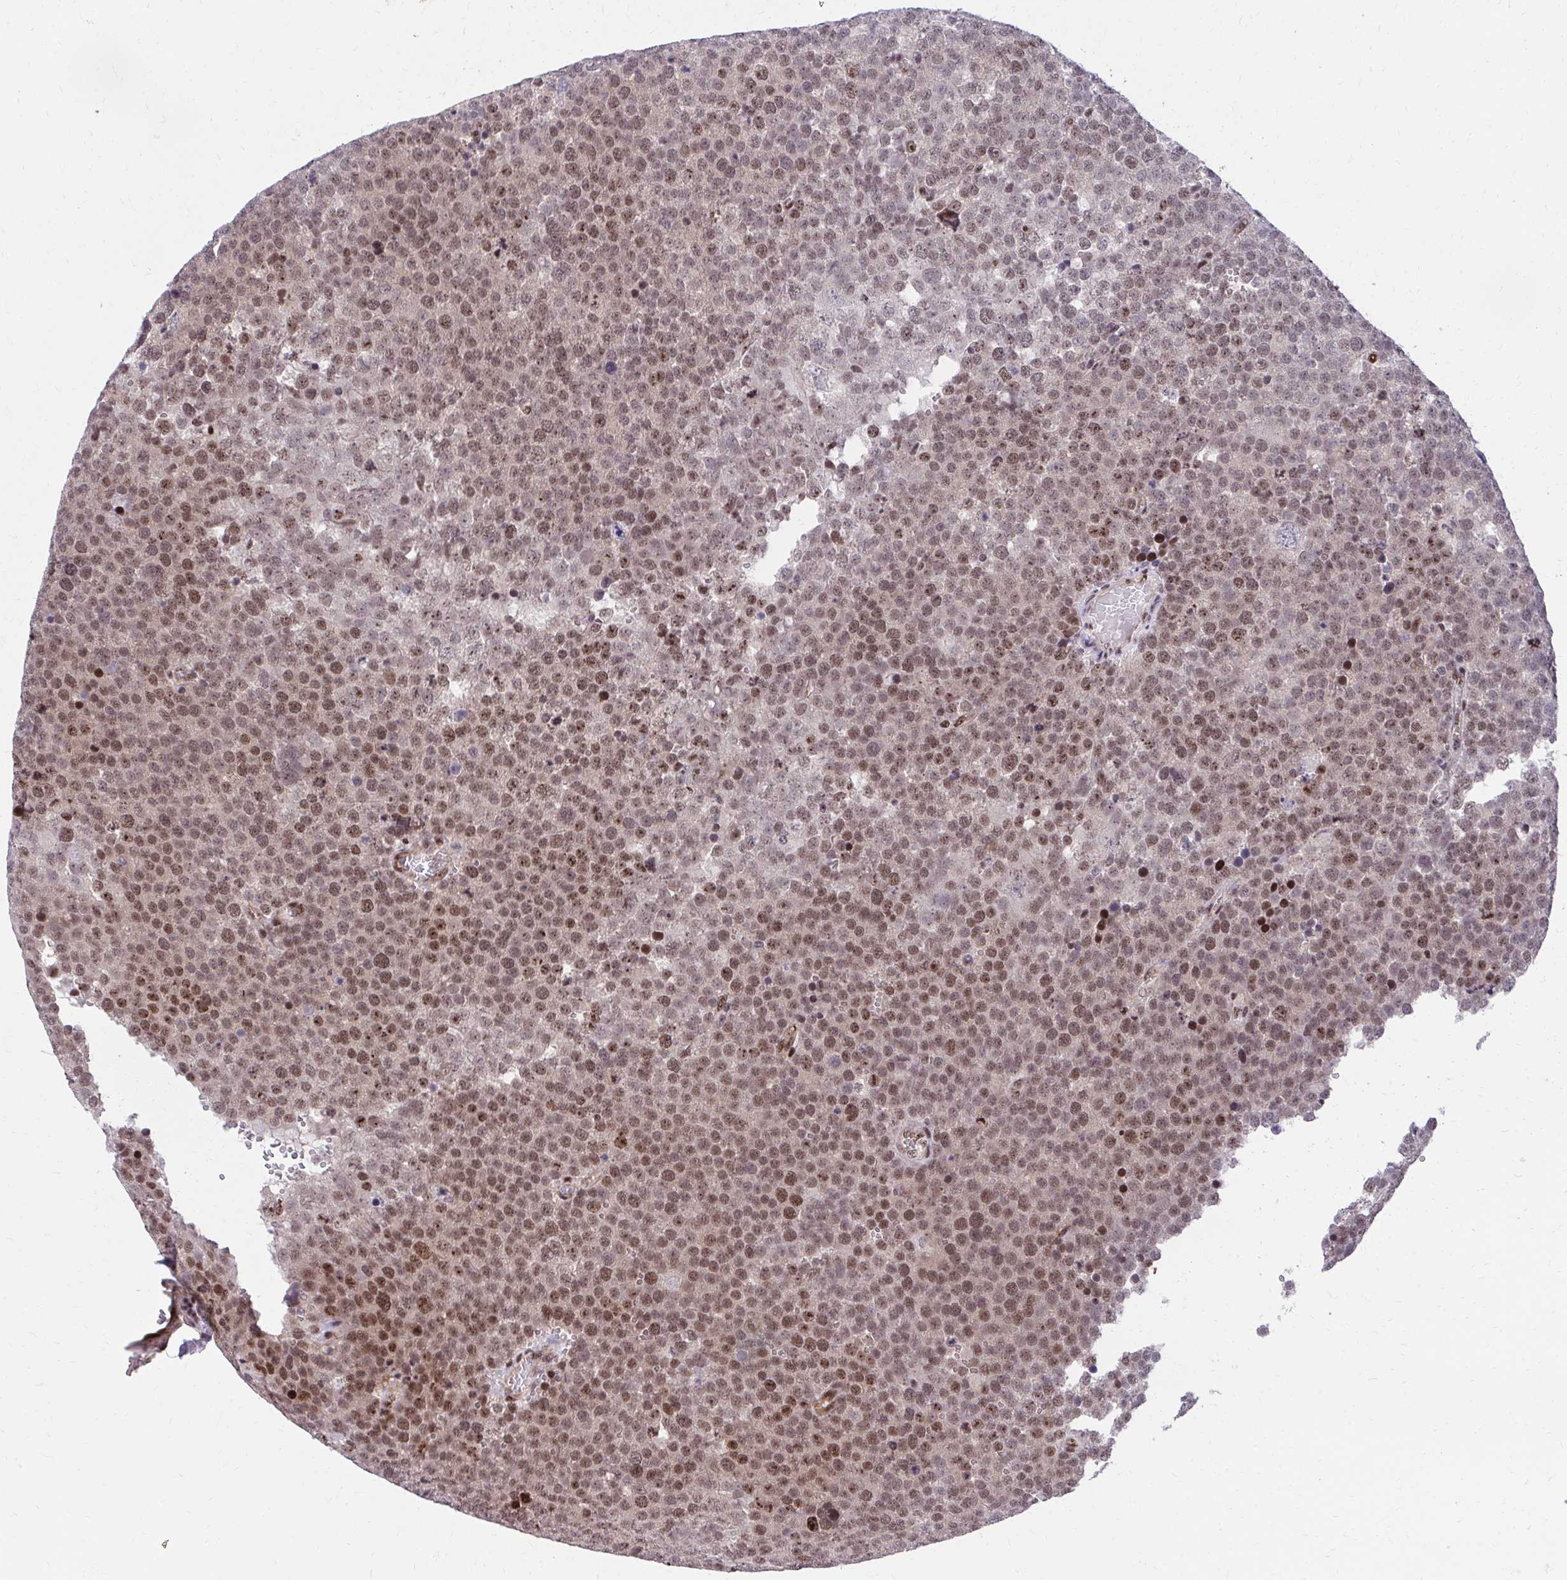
{"staining": {"intensity": "moderate", "quantity": ">75%", "location": "nuclear"}, "tissue": "testis cancer", "cell_type": "Tumor cells", "image_type": "cancer", "snomed": [{"axis": "morphology", "description": "Seminoma, NOS"}, {"axis": "topography", "description": "Testis"}], "caption": "This histopathology image shows IHC staining of human testis seminoma, with medium moderate nuclear expression in approximately >75% of tumor cells.", "gene": "HOXA4", "patient": {"sex": "male", "age": 71}}